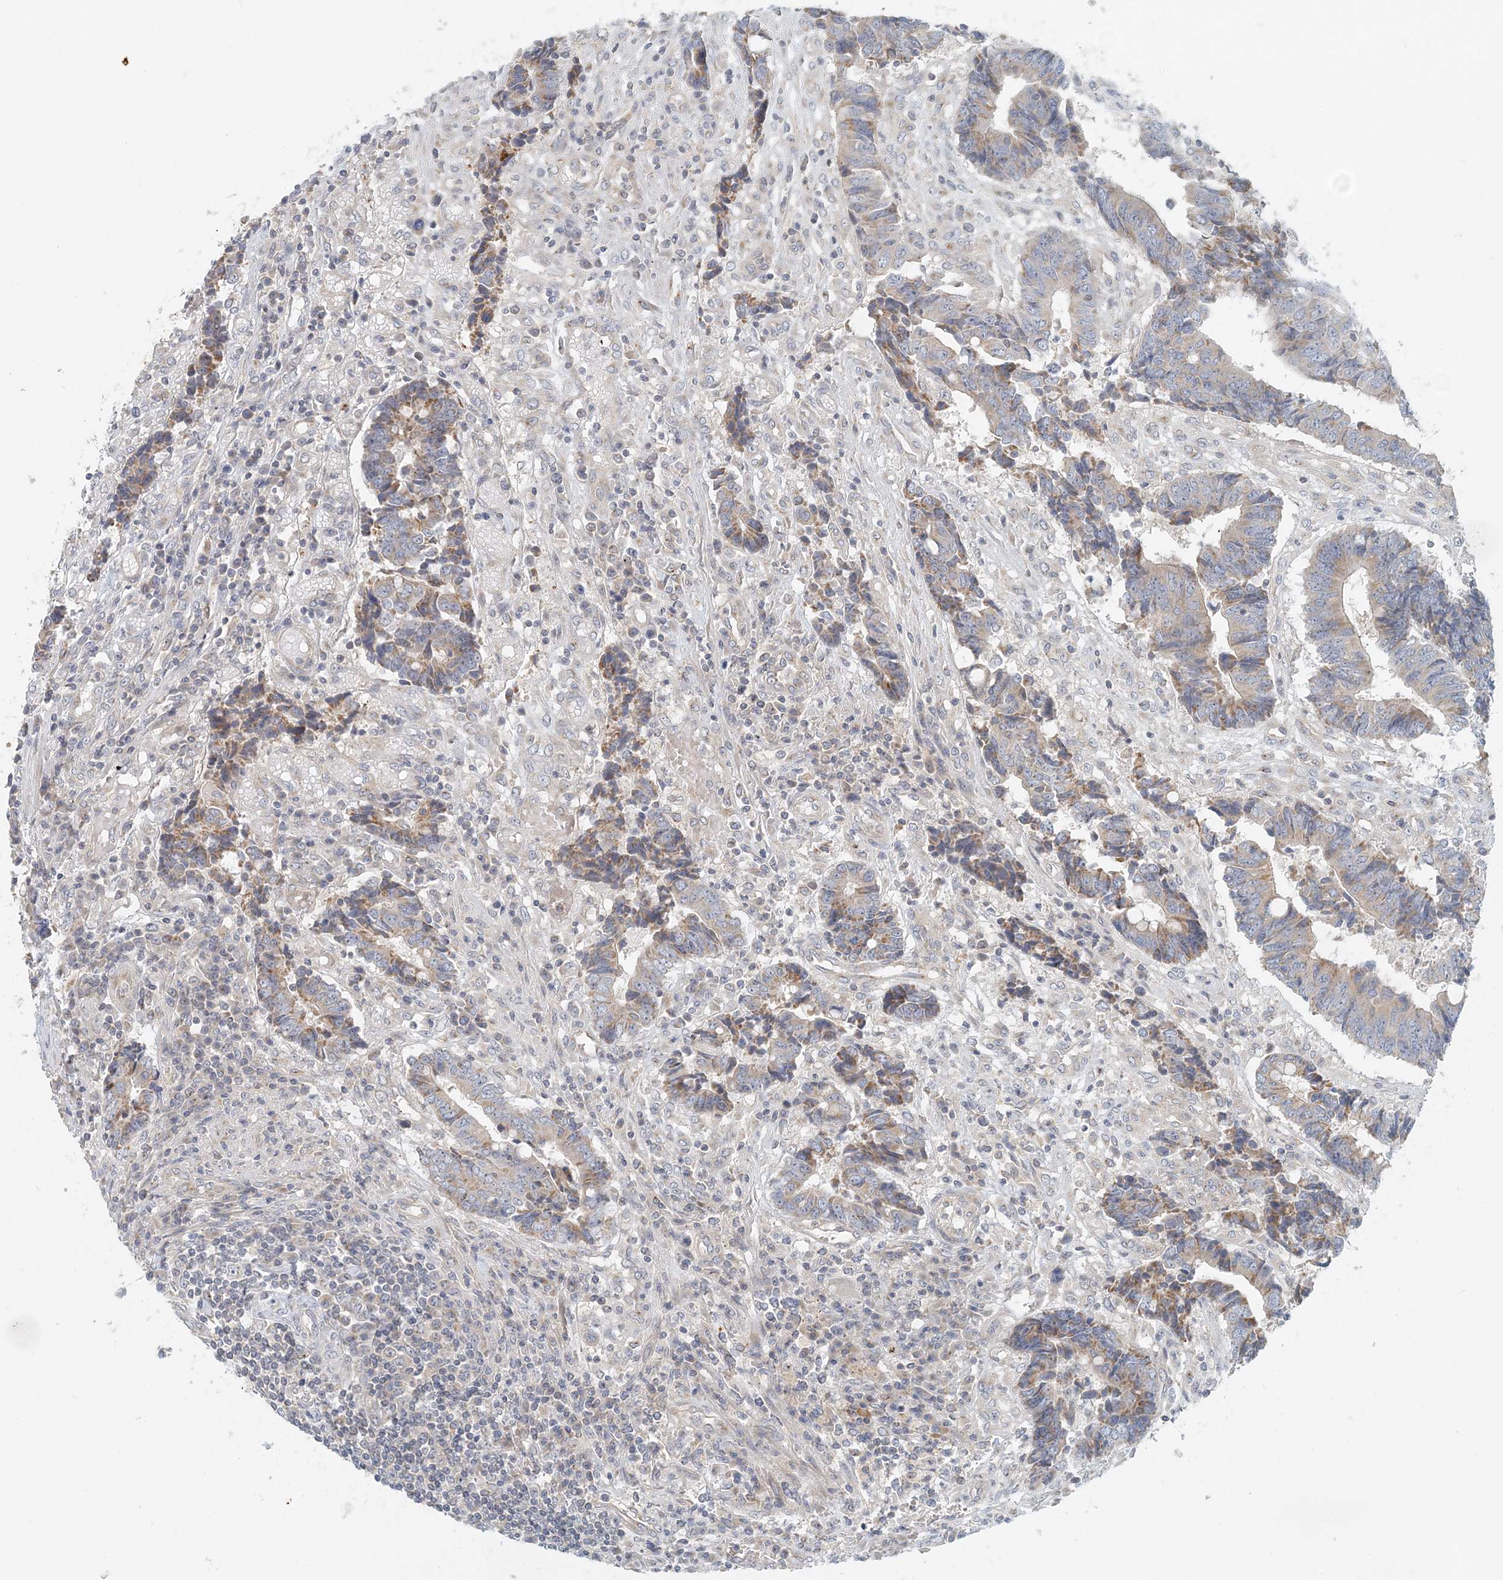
{"staining": {"intensity": "moderate", "quantity": "<25%", "location": "cytoplasmic/membranous"}, "tissue": "colorectal cancer", "cell_type": "Tumor cells", "image_type": "cancer", "snomed": [{"axis": "morphology", "description": "Adenocarcinoma, NOS"}, {"axis": "topography", "description": "Rectum"}], "caption": "Adenocarcinoma (colorectal) stained for a protein exhibits moderate cytoplasmic/membranous positivity in tumor cells.", "gene": "NAA11", "patient": {"sex": "male", "age": 84}}